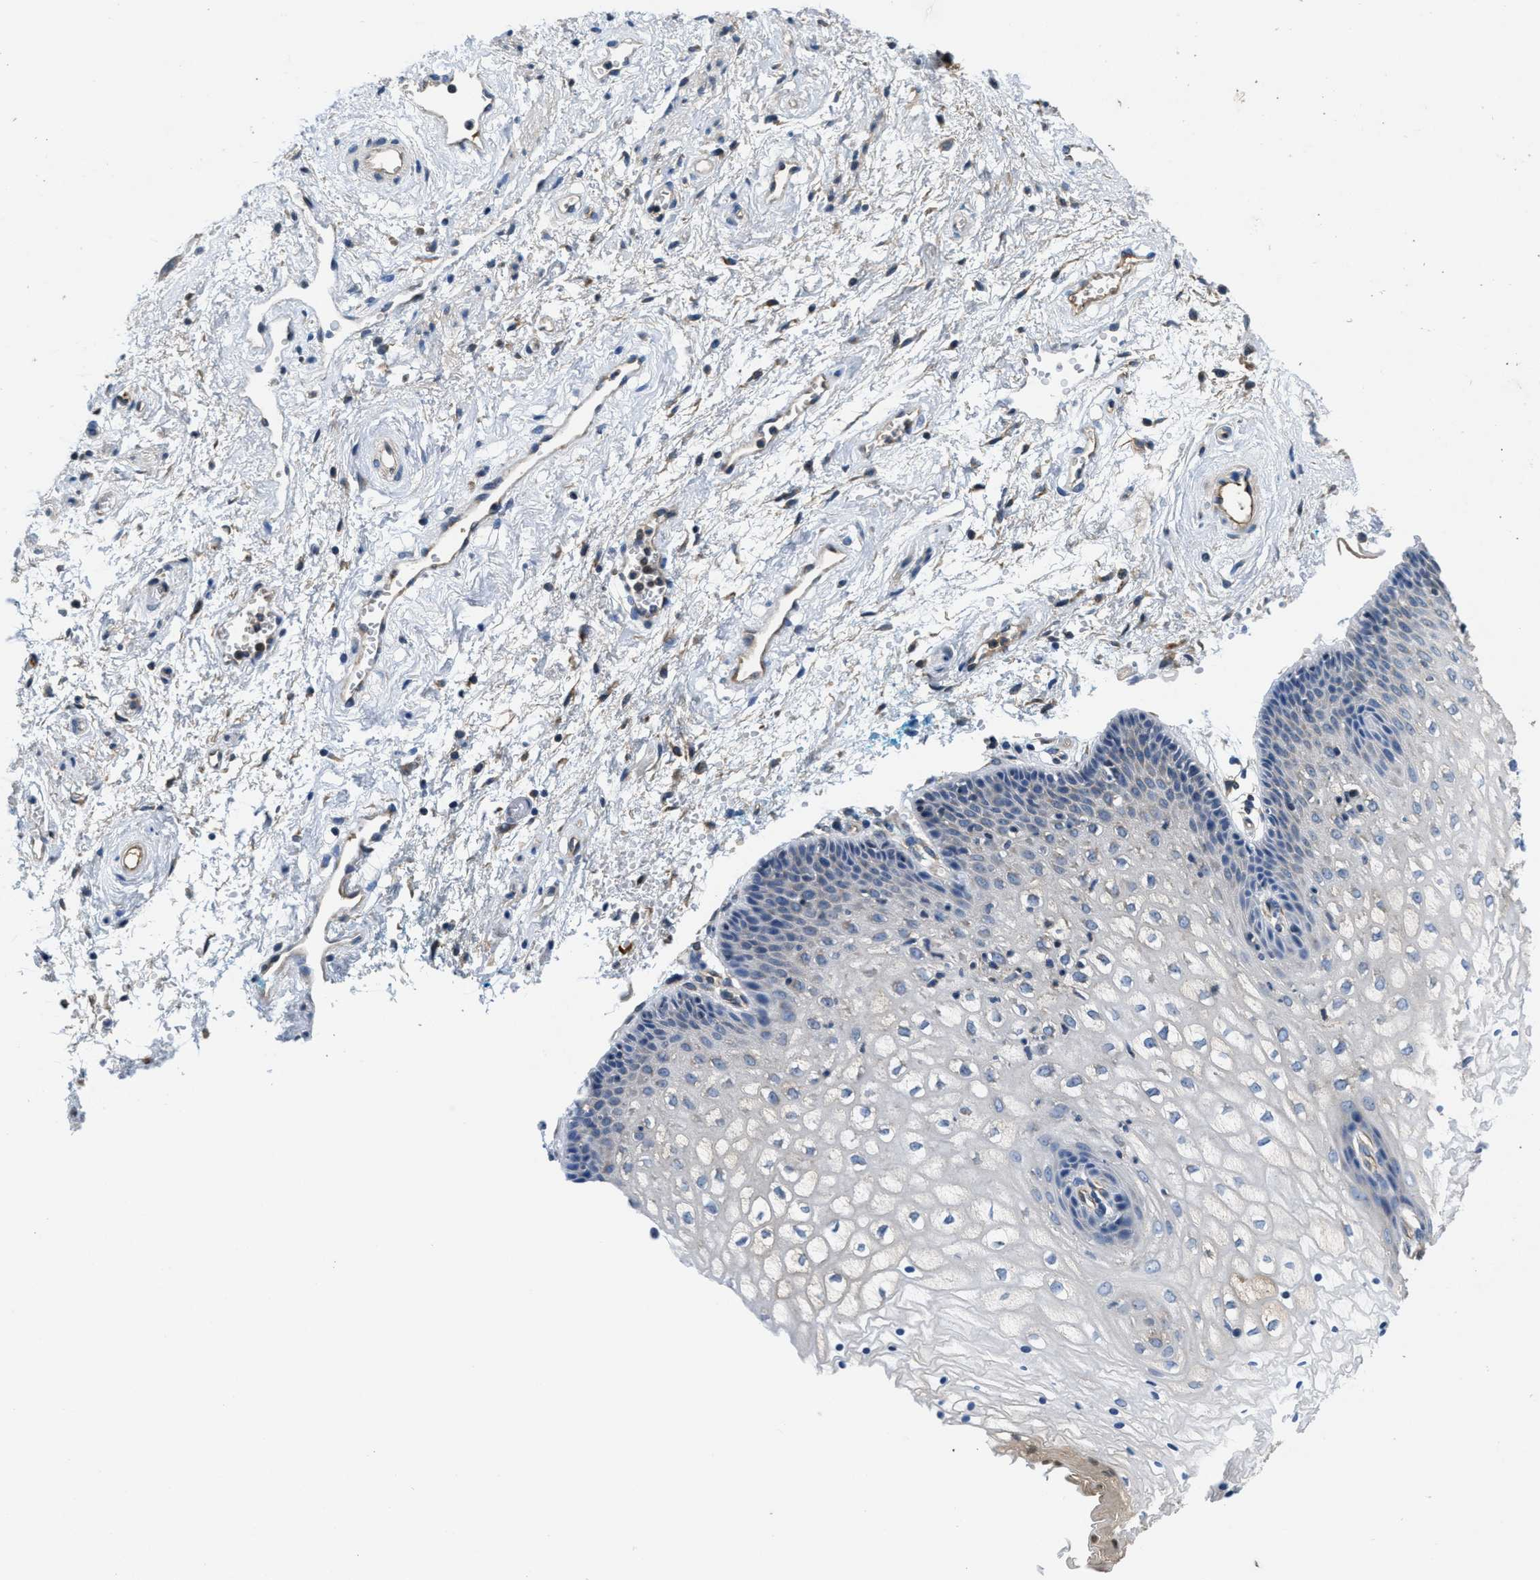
{"staining": {"intensity": "negative", "quantity": "none", "location": "none"}, "tissue": "vagina", "cell_type": "Squamous epithelial cells", "image_type": "normal", "snomed": [{"axis": "morphology", "description": "Normal tissue, NOS"}, {"axis": "topography", "description": "Vagina"}], "caption": "Squamous epithelial cells are negative for brown protein staining in unremarkable vagina. (Brightfield microscopy of DAB immunohistochemistry (IHC) at high magnification).", "gene": "GALK1", "patient": {"sex": "female", "age": 34}}